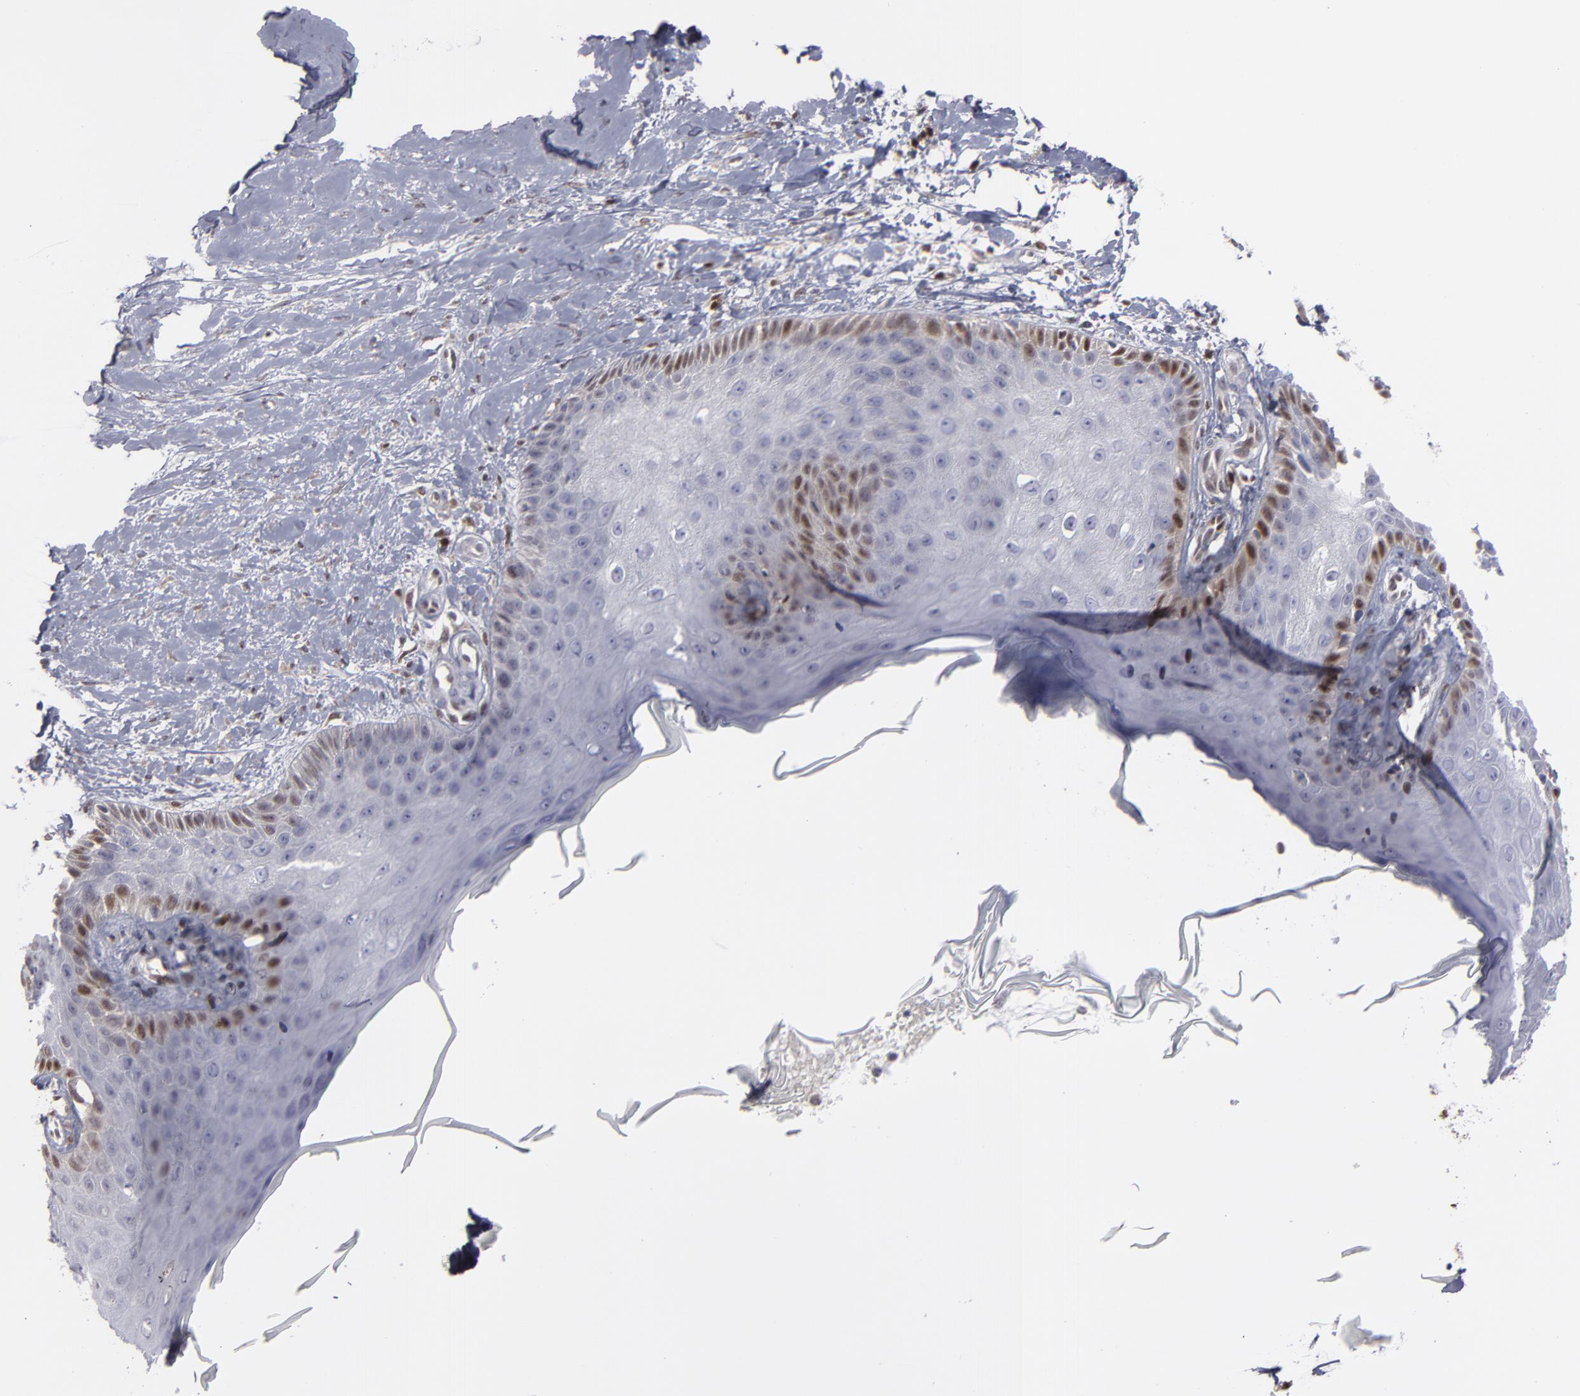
{"staining": {"intensity": "moderate", "quantity": "<25%", "location": "cytoplasmic/membranous,nuclear"}, "tissue": "skin cancer", "cell_type": "Tumor cells", "image_type": "cancer", "snomed": [{"axis": "morphology", "description": "Squamous cell carcinoma, NOS"}, {"axis": "topography", "description": "Skin"}], "caption": "IHC histopathology image of neoplastic tissue: squamous cell carcinoma (skin) stained using immunohistochemistry (IHC) exhibits low levels of moderate protein expression localized specifically in the cytoplasmic/membranous and nuclear of tumor cells, appearing as a cytoplasmic/membranous and nuclear brown color.", "gene": "GSR", "patient": {"sex": "female", "age": 40}}